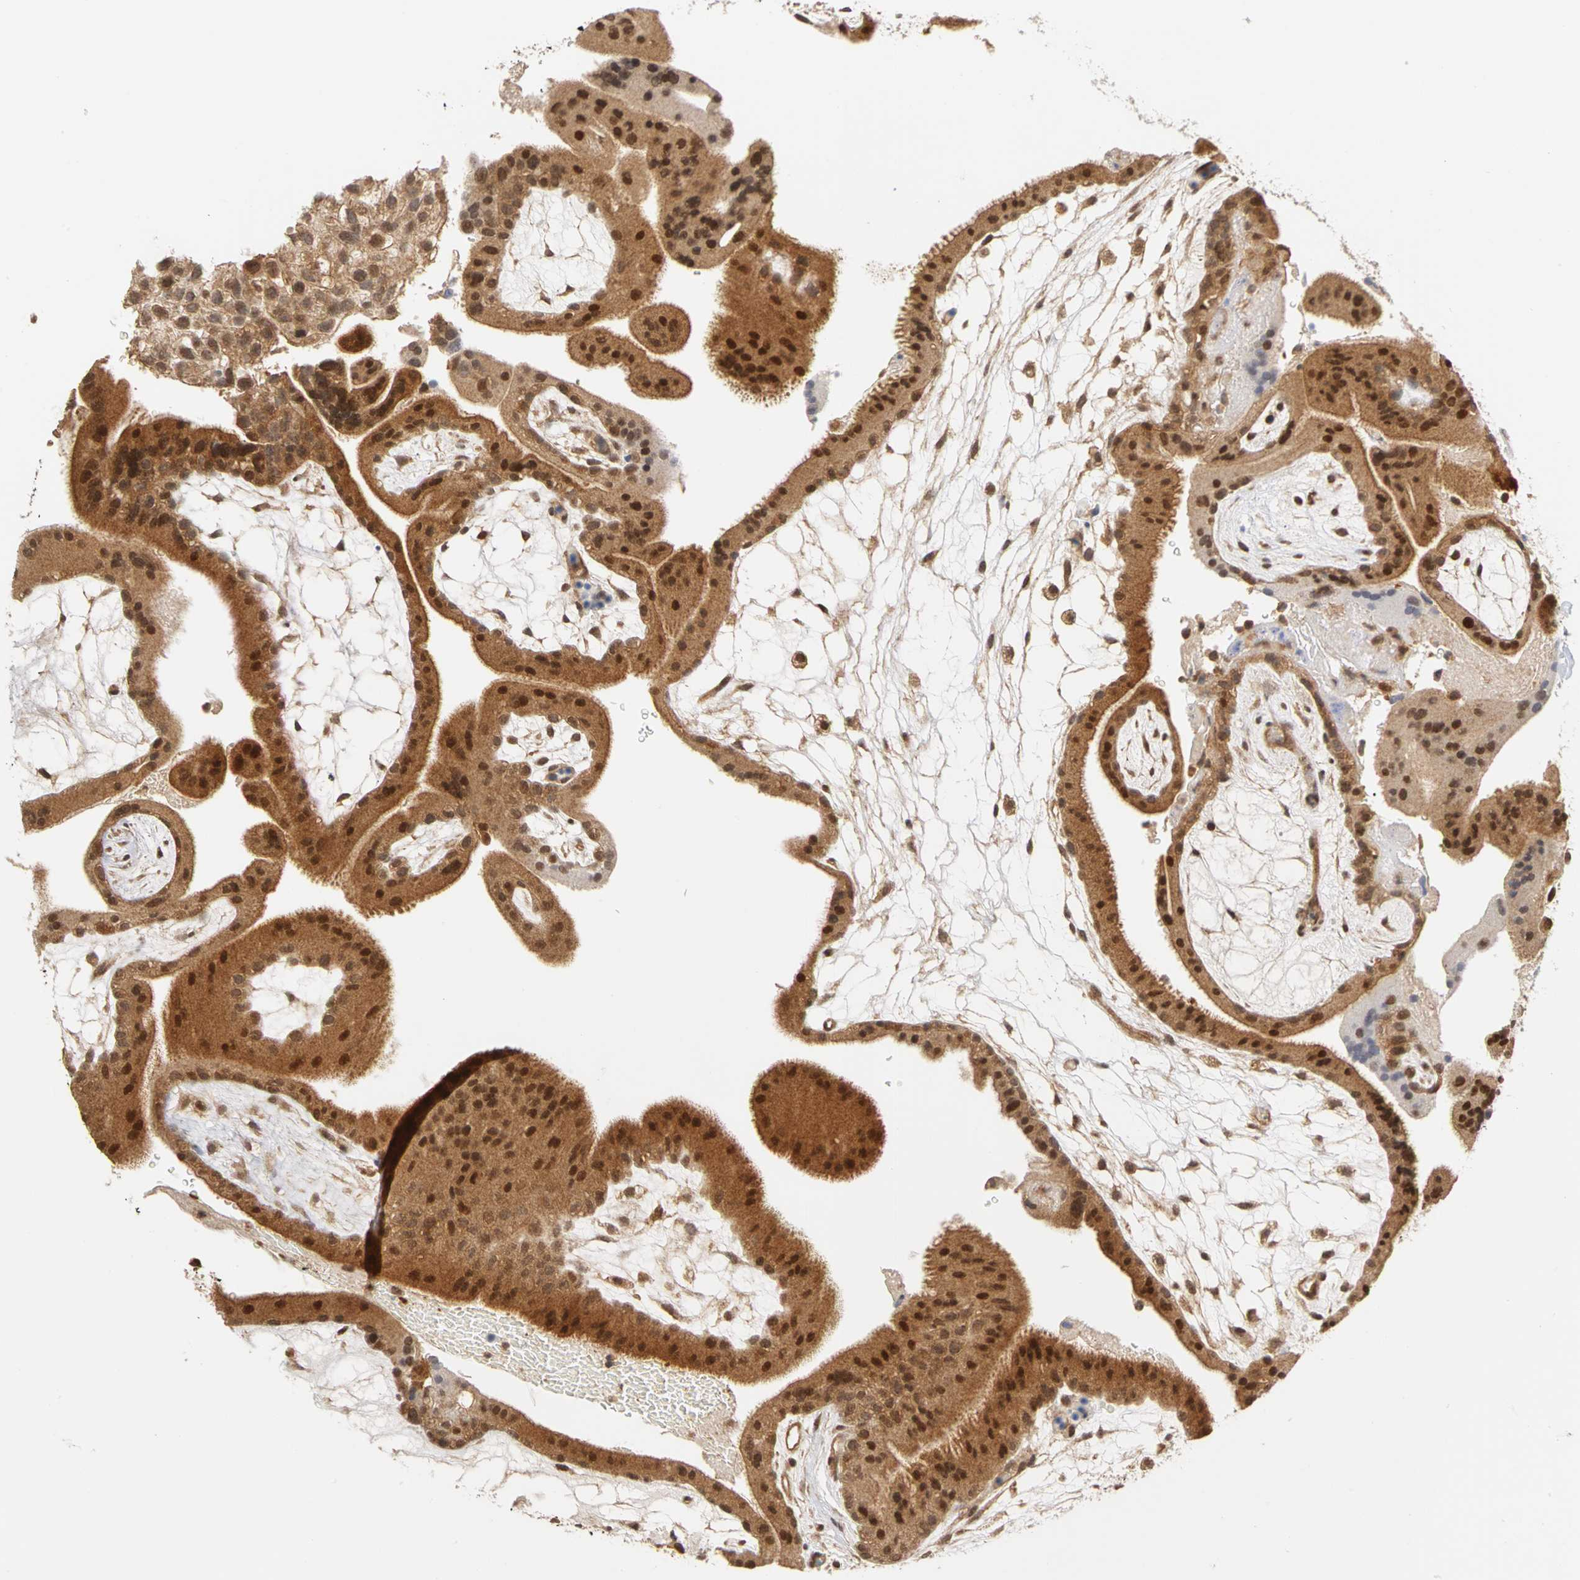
{"staining": {"intensity": "moderate", "quantity": ">75%", "location": "cytoplasmic/membranous,nuclear"}, "tissue": "placenta", "cell_type": "Decidual cells", "image_type": "normal", "snomed": [{"axis": "morphology", "description": "Normal tissue, NOS"}, {"axis": "topography", "description": "Placenta"}], "caption": "Unremarkable placenta was stained to show a protein in brown. There is medium levels of moderate cytoplasmic/membranous,nuclear expression in about >75% of decidual cells.", "gene": "UBE2M", "patient": {"sex": "female", "age": 19}}